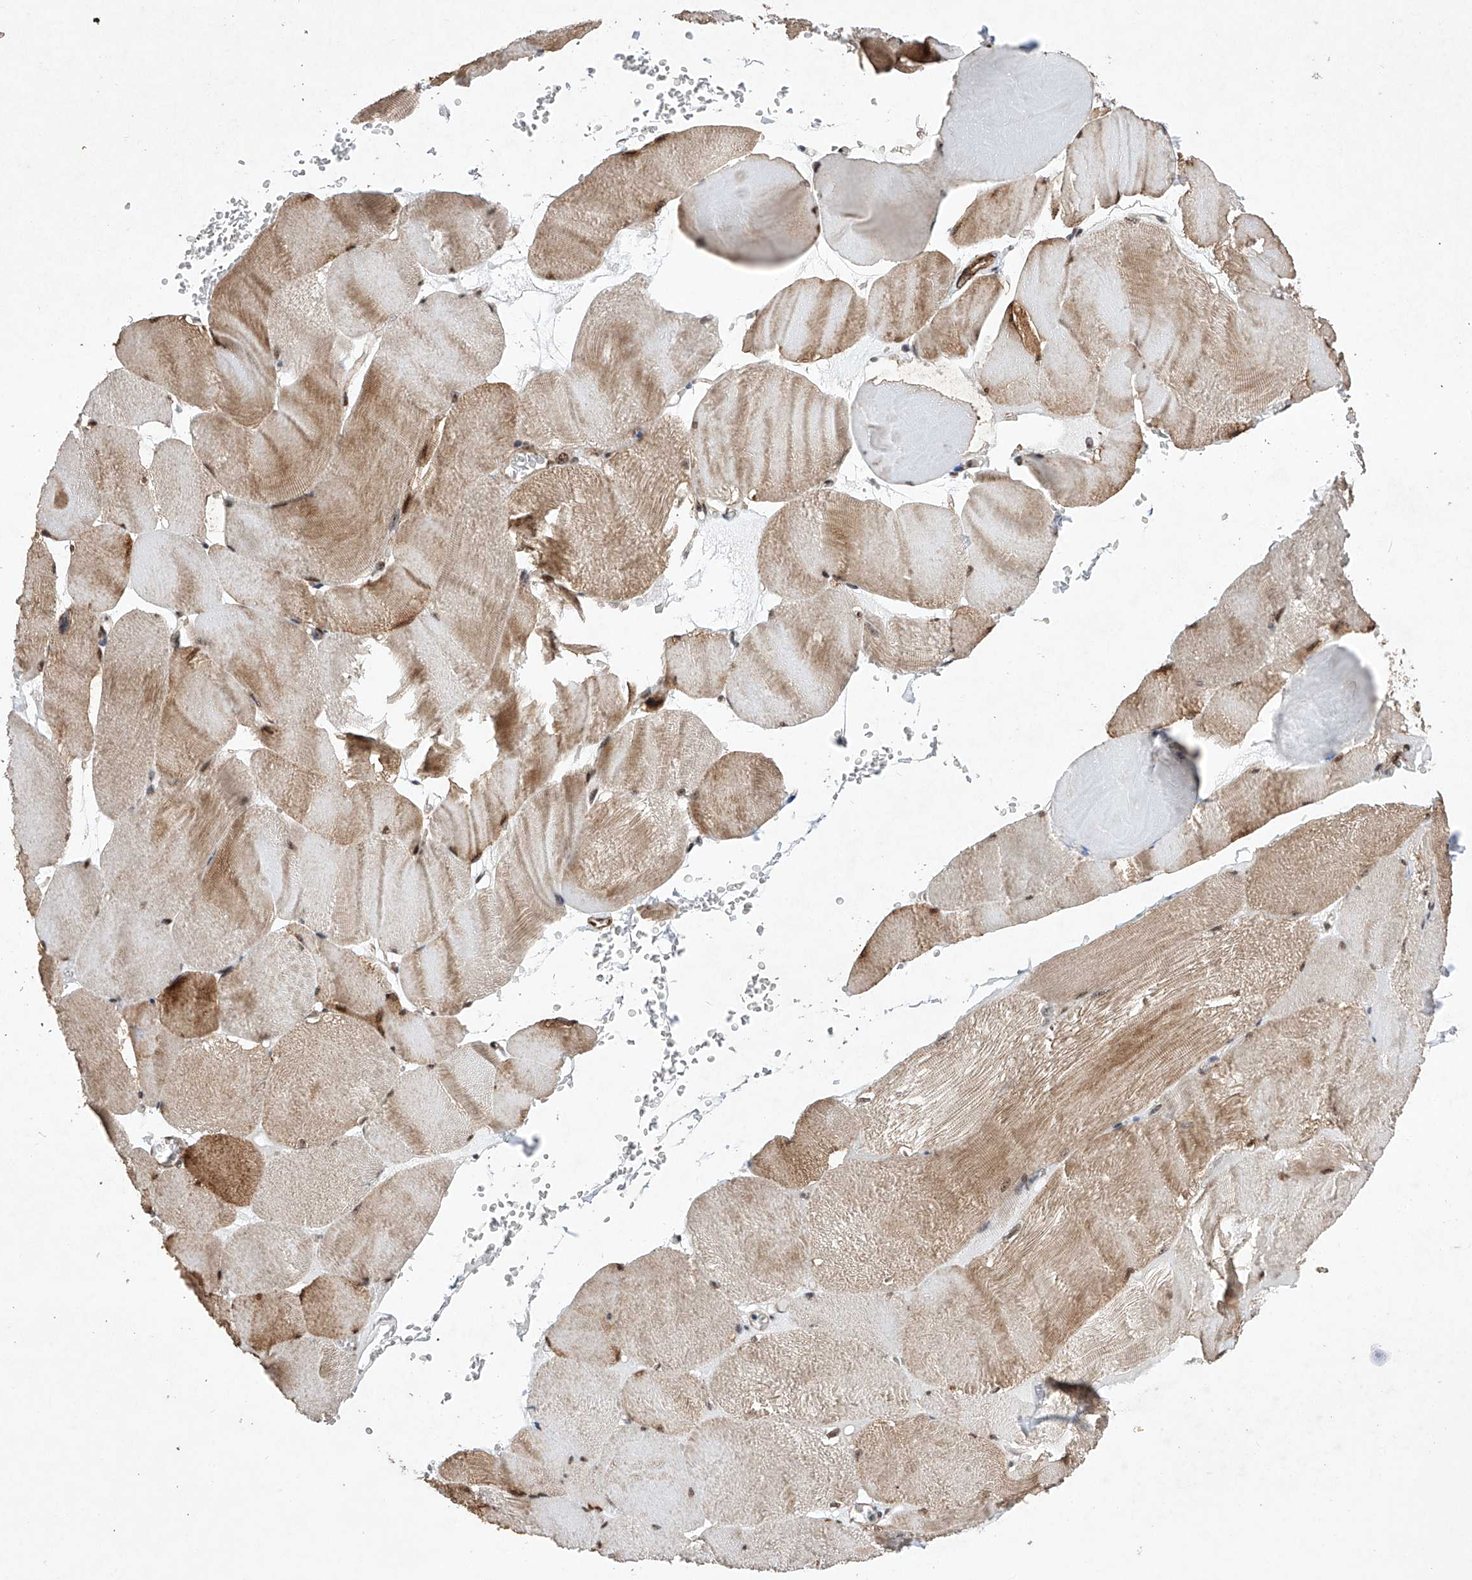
{"staining": {"intensity": "moderate", "quantity": "25%-75%", "location": "cytoplasmic/membranous,nuclear"}, "tissue": "skeletal muscle", "cell_type": "Myocytes", "image_type": "normal", "snomed": [{"axis": "morphology", "description": "Normal tissue, NOS"}, {"axis": "morphology", "description": "Basal cell carcinoma"}, {"axis": "topography", "description": "Skeletal muscle"}], "caption": "DAB immunohistochemical staining of benign skeletal muscle displays moderate cytoplasmic/membranous,nuclear protein expression in approximately 25%-75% of myocytes. Nuclei are stained in blue.", "gene": "NFATC4", "patient": {"sex": "female", "age": 64}}